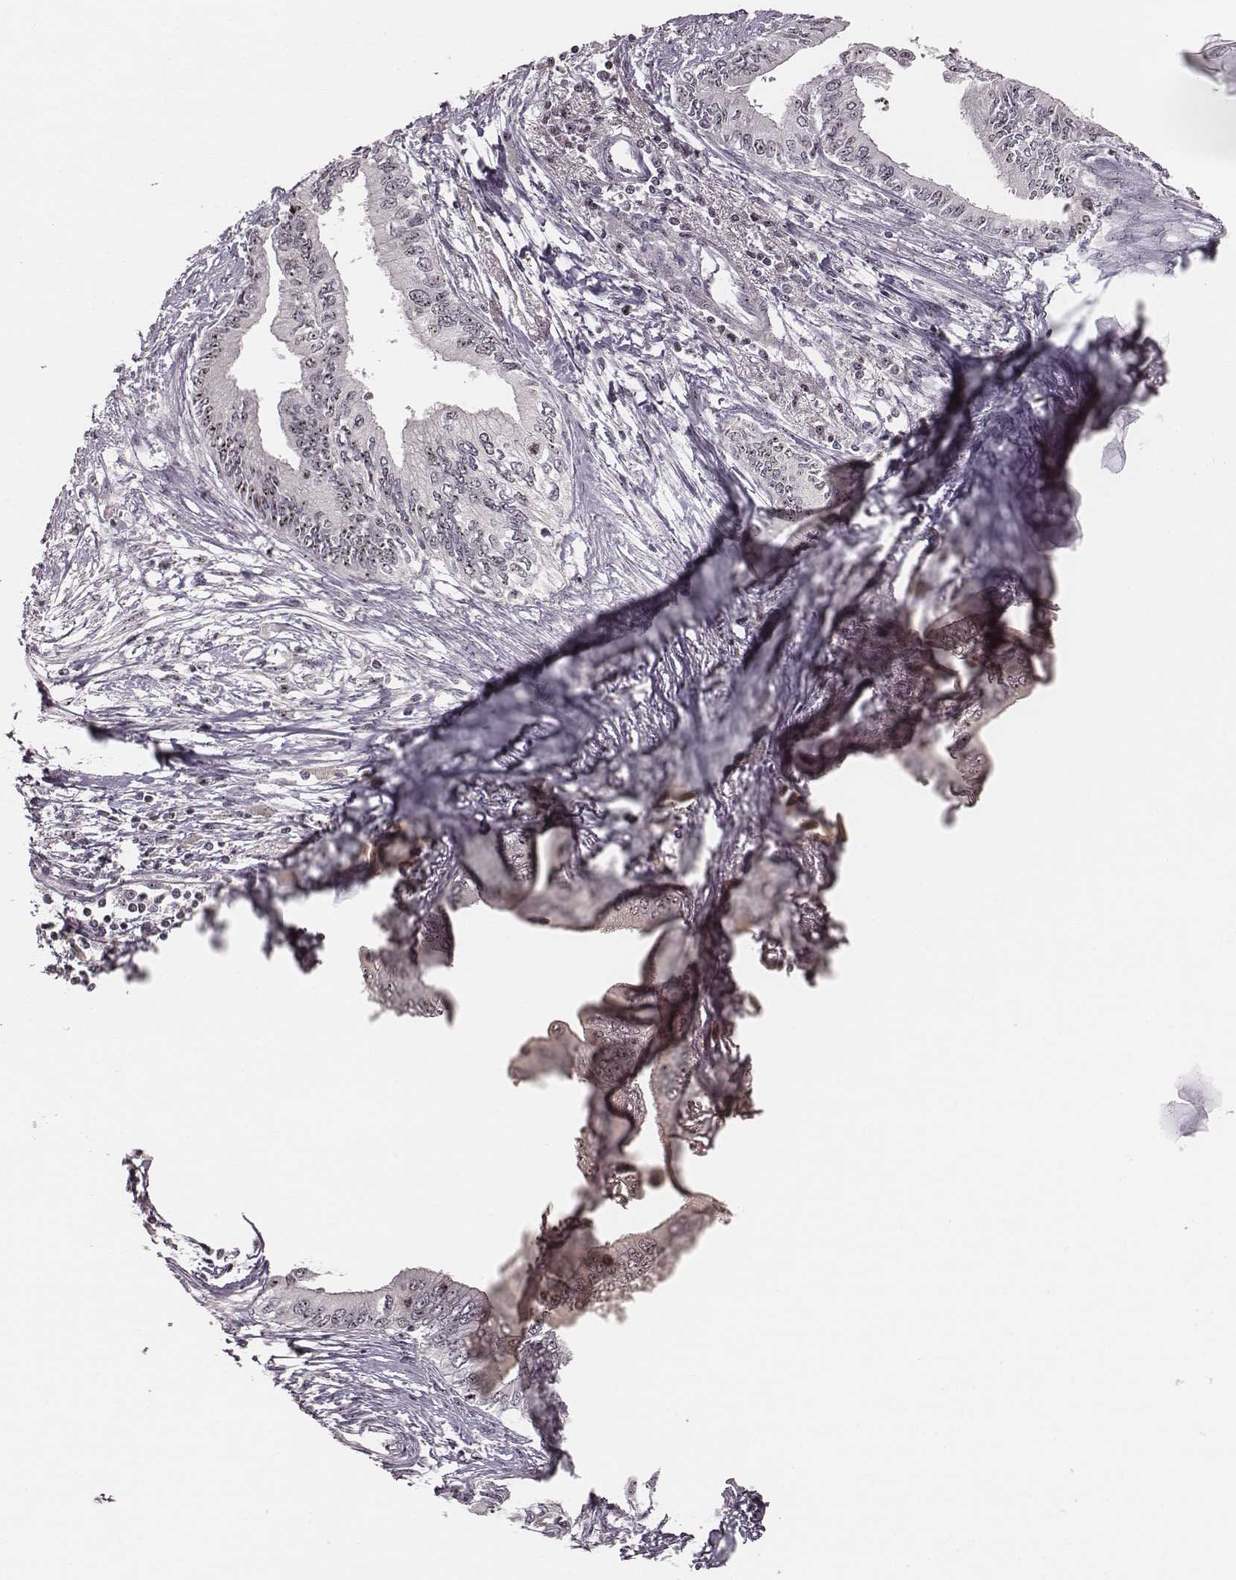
{"staining": {"intensity": "weak", "quantity": ">75%", "location": "nuclear"}, "tissue": "pancreatic cancer", "cell_type": "Tumor cells", "image_type": "cancer", "snomed": [{"axis": "morphology", "description": "Adenocarcinoma, NOS"}, {"axis": "topography", "description": "Pancreas"}], "caption": "High-power microscopy captured an immunohistochemistry (IHC) photomicrograph of adenocarcinoma (pancreatic), revealing weak nuclear expression in about >75% of tumor cells.", "gene": "NOP56", "patient": {"sex": "female", "age": 61}}